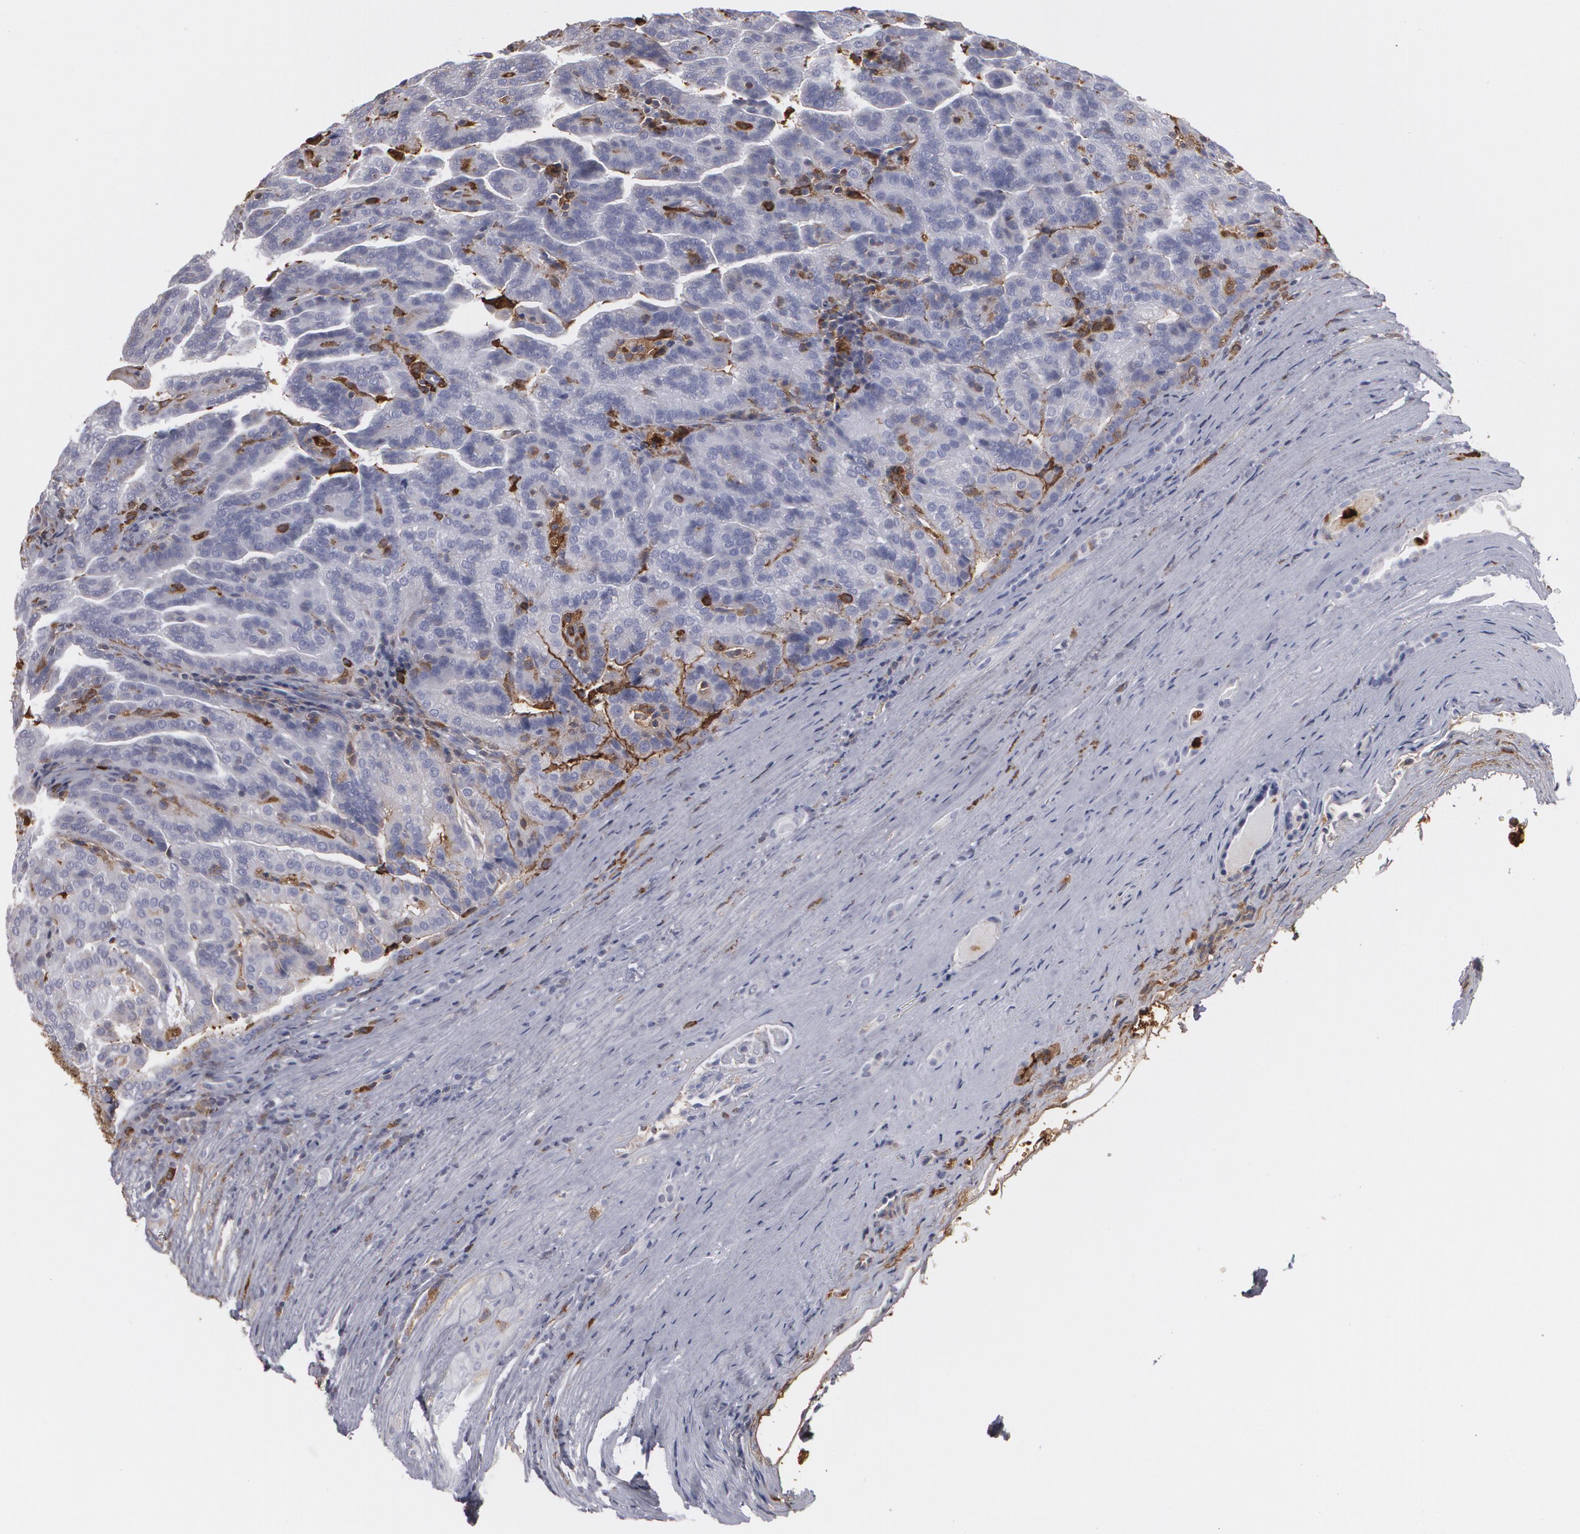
{"staining": {"intensity": "weak", "quantity": "25%-75%", "location": "cytoplasmic/membranous"}, "tissue": "renal cancer", "cell_type": "Tumor cells", "image_type": "cancer", "snomed": [{"axis": "morphology", "description": "Adenocarcinoma, NOS"}, {"axis": "topography", "description": "Kidney"}], "caption": "Renal cancer (adenocarcinoma) was stained to show a protein in brown. There is low levels of weak cytoplasmic/membranous expression in approximately 25%-75% of tumor cells.", "gene": "ODC1", "patient": {"sex": "male", "age": 61}}